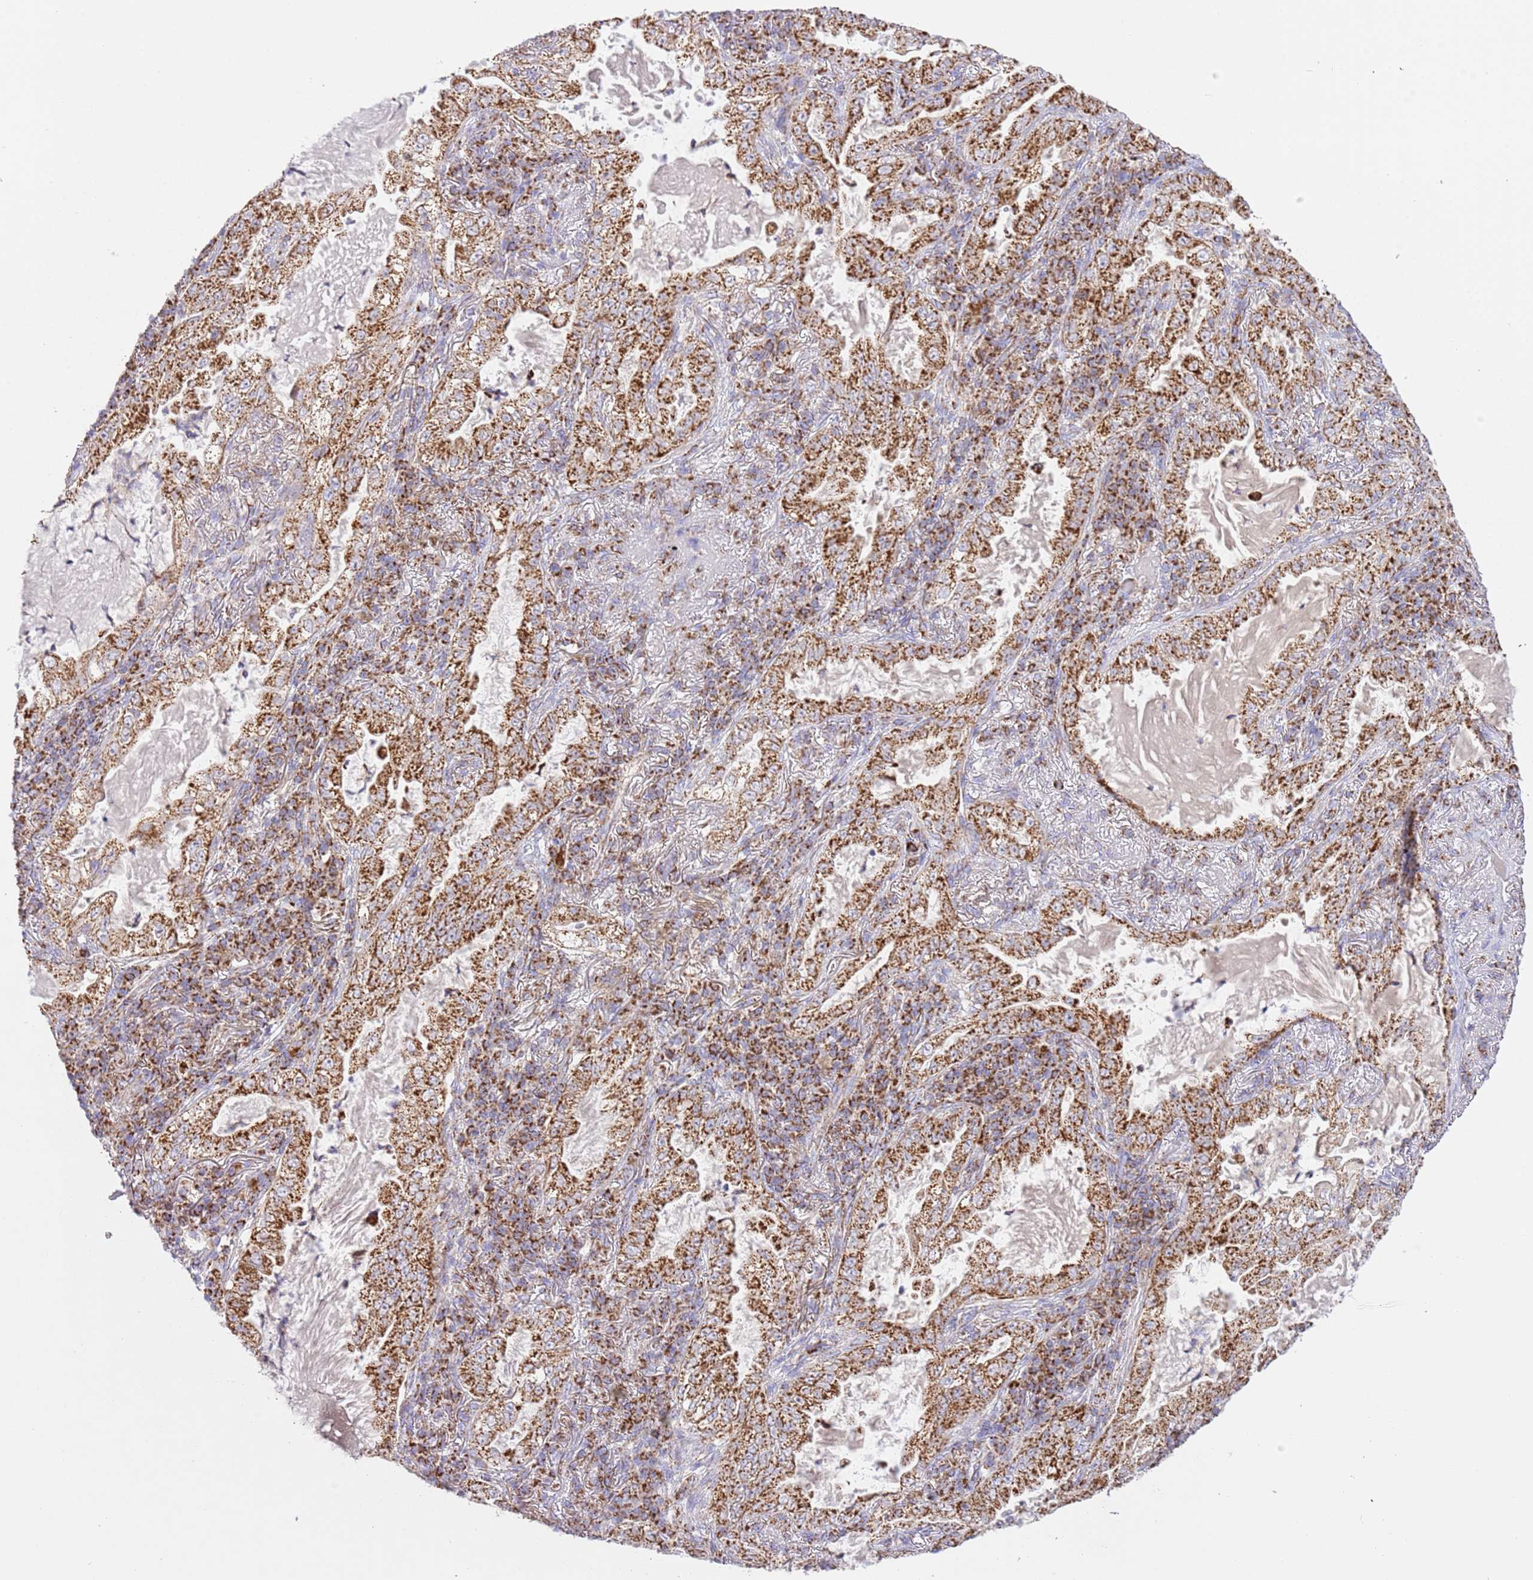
{"staining": {"intensity": "strong", "quantity": ">75%", "location": "cytoplasmic/membranous"}, "tissue": "lung cancer", "cell_type": "Tumor cells", "image_type": "cancer", "snomed": [{"axis": "morphology", "description": "Adenocarcinoma, NOS"}, {"axis": "topography", "description": "Lung"}], "caption": "A high-resolution histopathology image shows IHC staining of adenocarcinoma (lung), which demonstrates strong cytoplasmic/membranous positivity in about >75% of tumor cells. The staining was performed using DAB, with brown indicating positive protein expression. Nuclei are stained blue with hematoxylin.", "gene": "ZBTB39", "patient": {"sex": "female", "age": 73}}